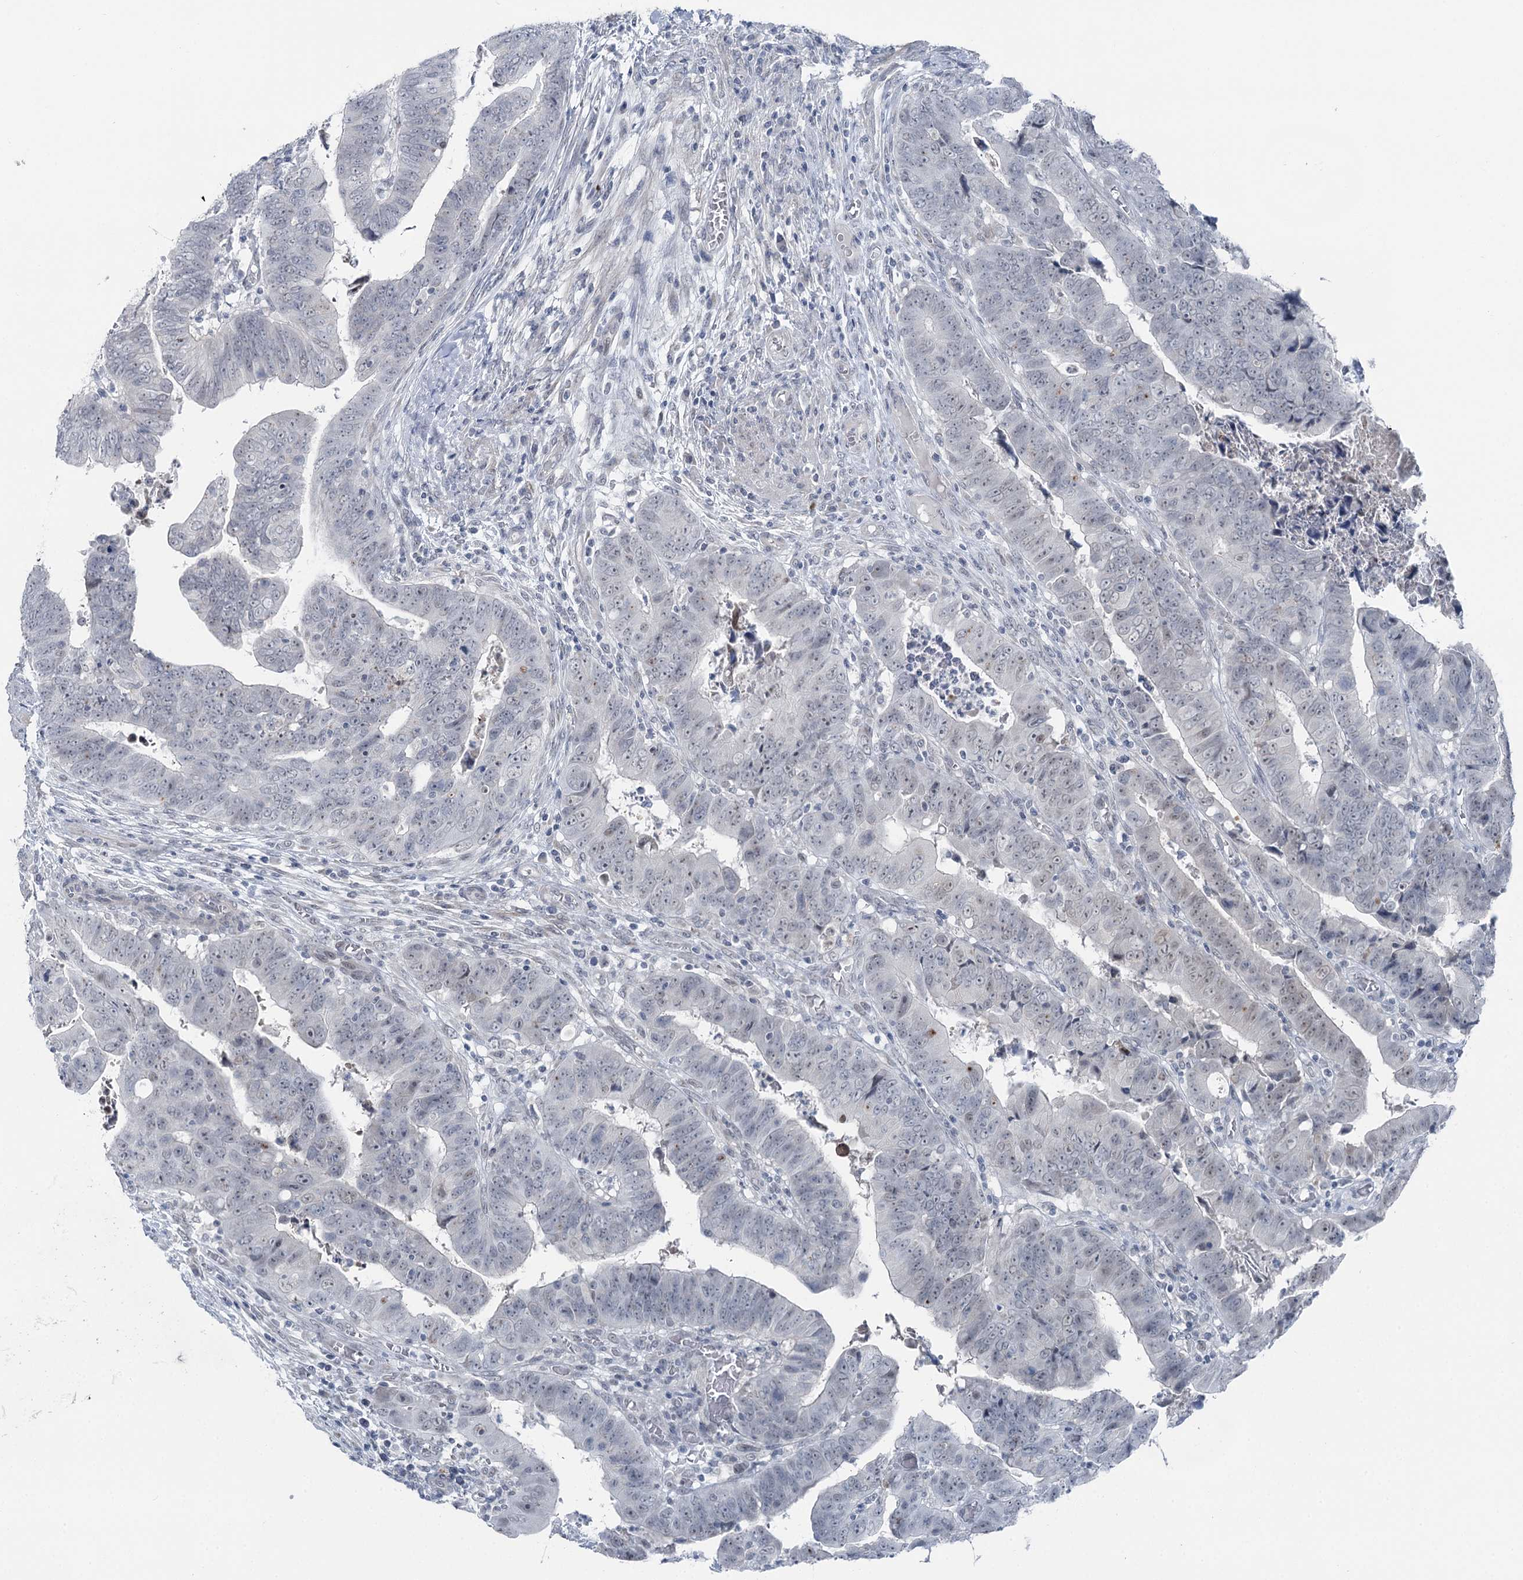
{"staining": {"intensity": "negative", "quantity": "none", "location": "none"}, "tissue": "colorectal cancer", "cell_type": "Tumor cells", "image_type": "cancer", "snomed": [{"axis": "morphology", "description": "Normal tissue, NOS"}, {"axis": "morphology", "description": "Adenocarcinoma, NOS"}, {"axis": "topography", "description": "Rectum"}], "caption": "The photomicrograph reveals no significant staining in tumor cells of colorectal cancer.", "gene": "STEEP1", "patient": {"sex": "female", "age": 65}}